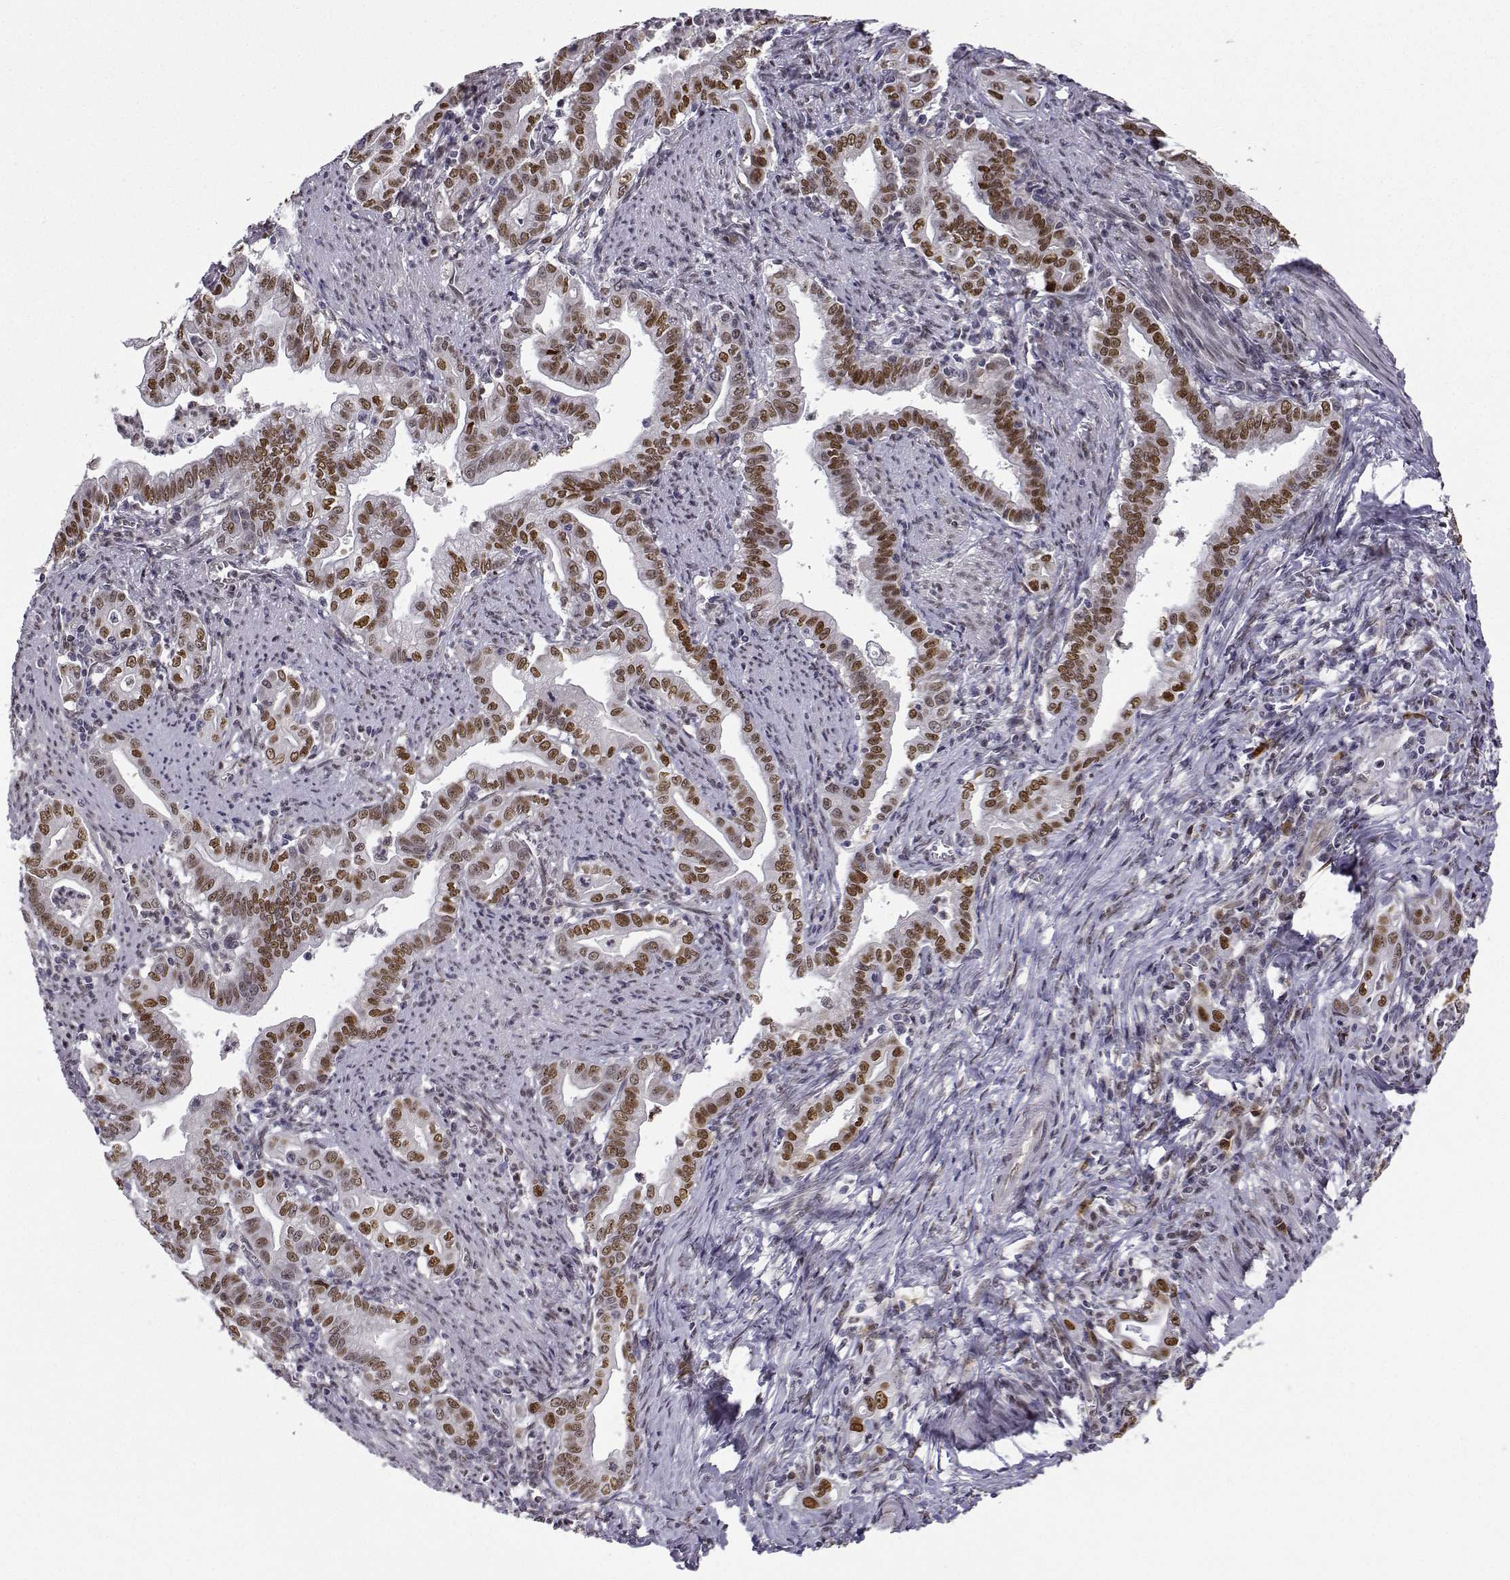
{"staining": {"intensity": "moderate", "quantity": ">75%", "location": "nuclear"}, "tissue": "stomach cancer", "cell_type": "Tumor cells", "image_type": "cancer", "snomed": [{"axis": "morphology", "description": "Adenocarcinoma, NOS"}, {"axis": "topography", "description": "Stomach, upper"}], "caption": "IHC of stomach adenocarcinoma exhibits medium levels of moderate nuclear staining in approximately >75% of tumor cells.", "gene": "PHGDH", "patient": {"sex": "female", "age": 79}}